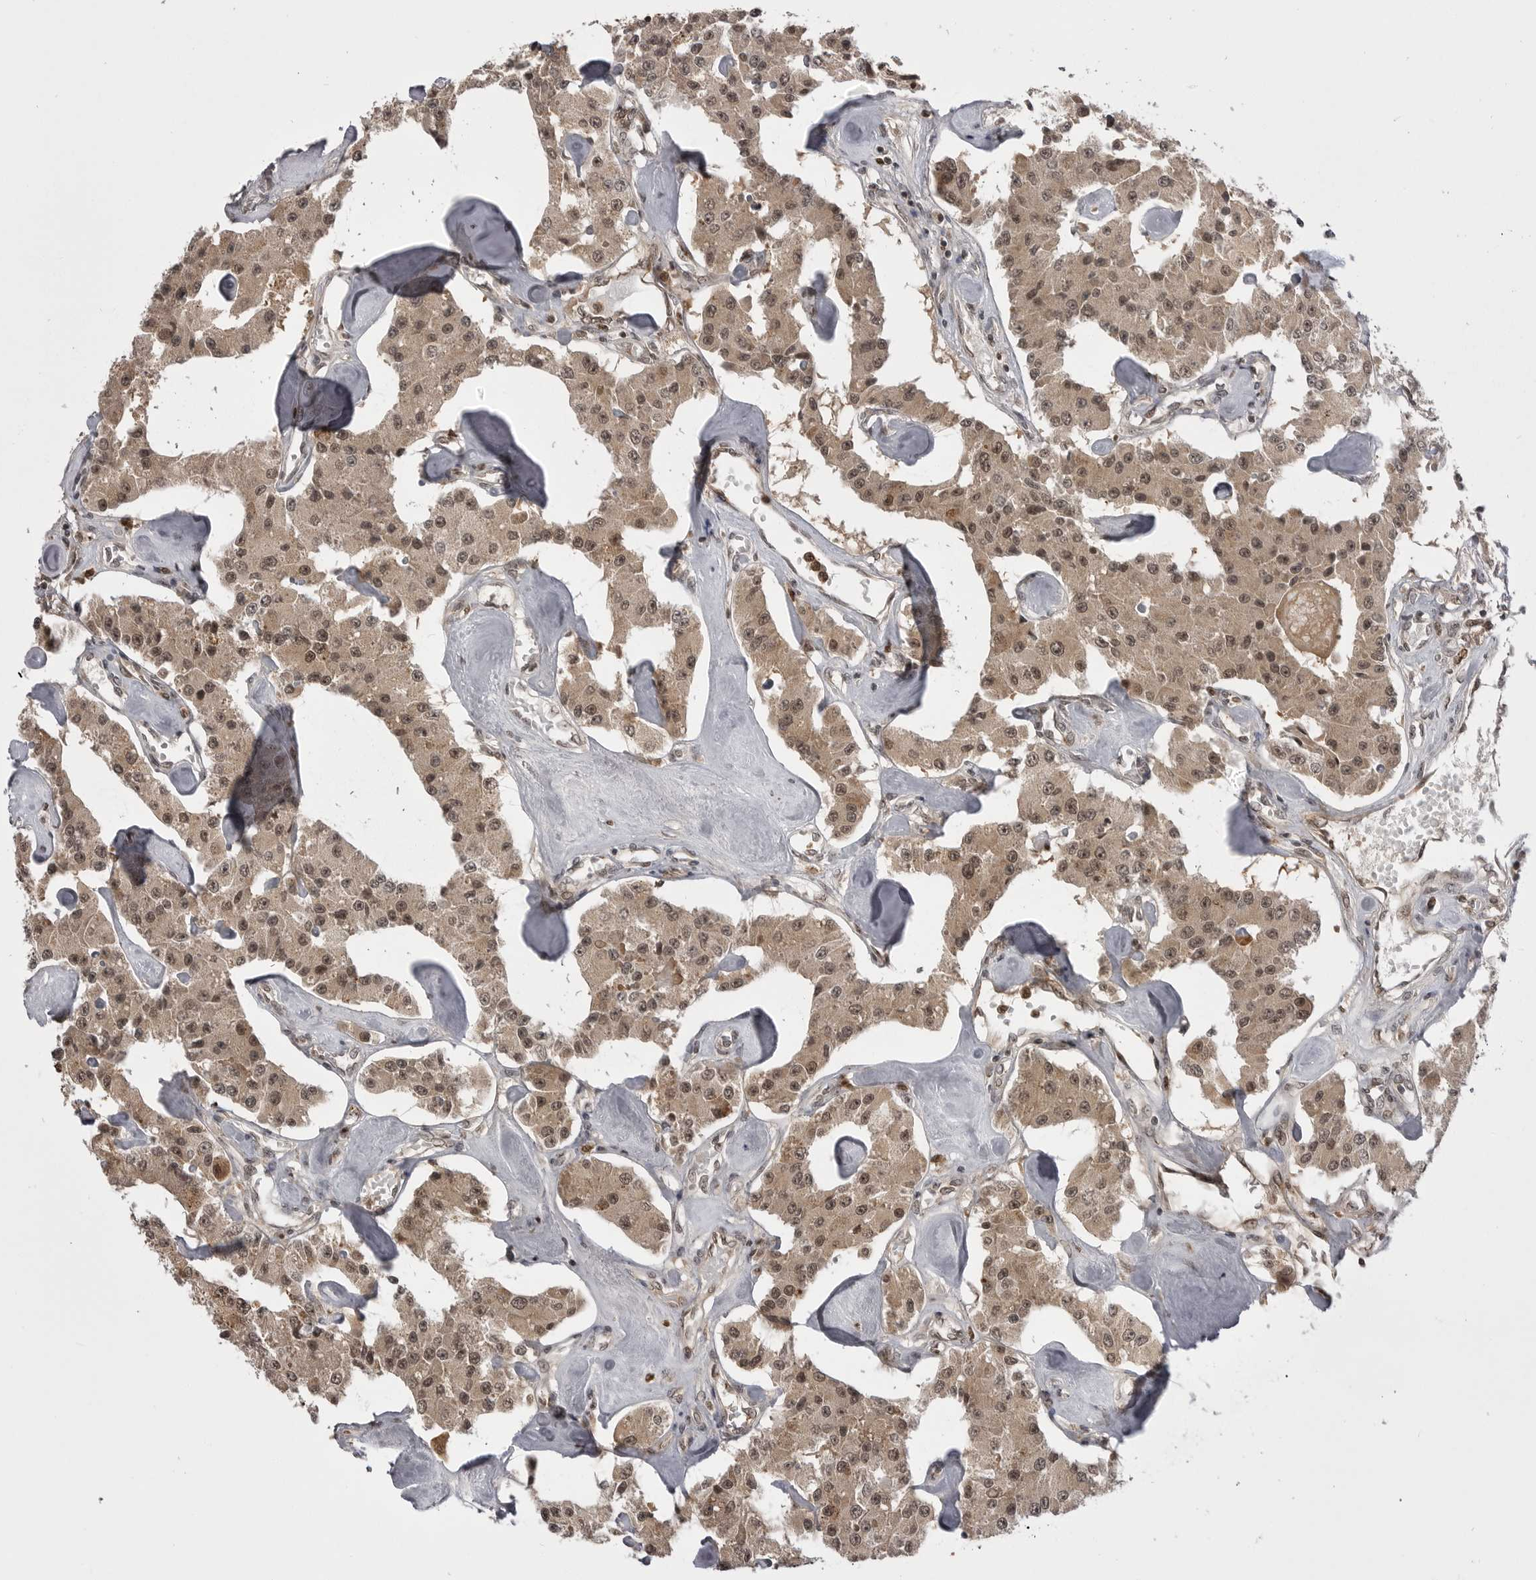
{"staining": {"intensity": "moderate", "quantity": ">75%", "location": "cytoplasmic/membranous,nuclear"}, "tissue": "carcinoid", "cell_type": "Tumor cells", "image_type": "cancer", "snomed": [{"axis": "morphology", "description": "Carcinoid, malignant, NOS"}, {"axis": "topography", "description": "Pancreas"}], "caption": "An image of human malignant carcinoid stained for a protein exhibits moderate cytoplasmic/membranous and nuclear brown staining in tumor cells.", "gene": "PTK2B", "patient": {"sex": "male", "age": 41}}